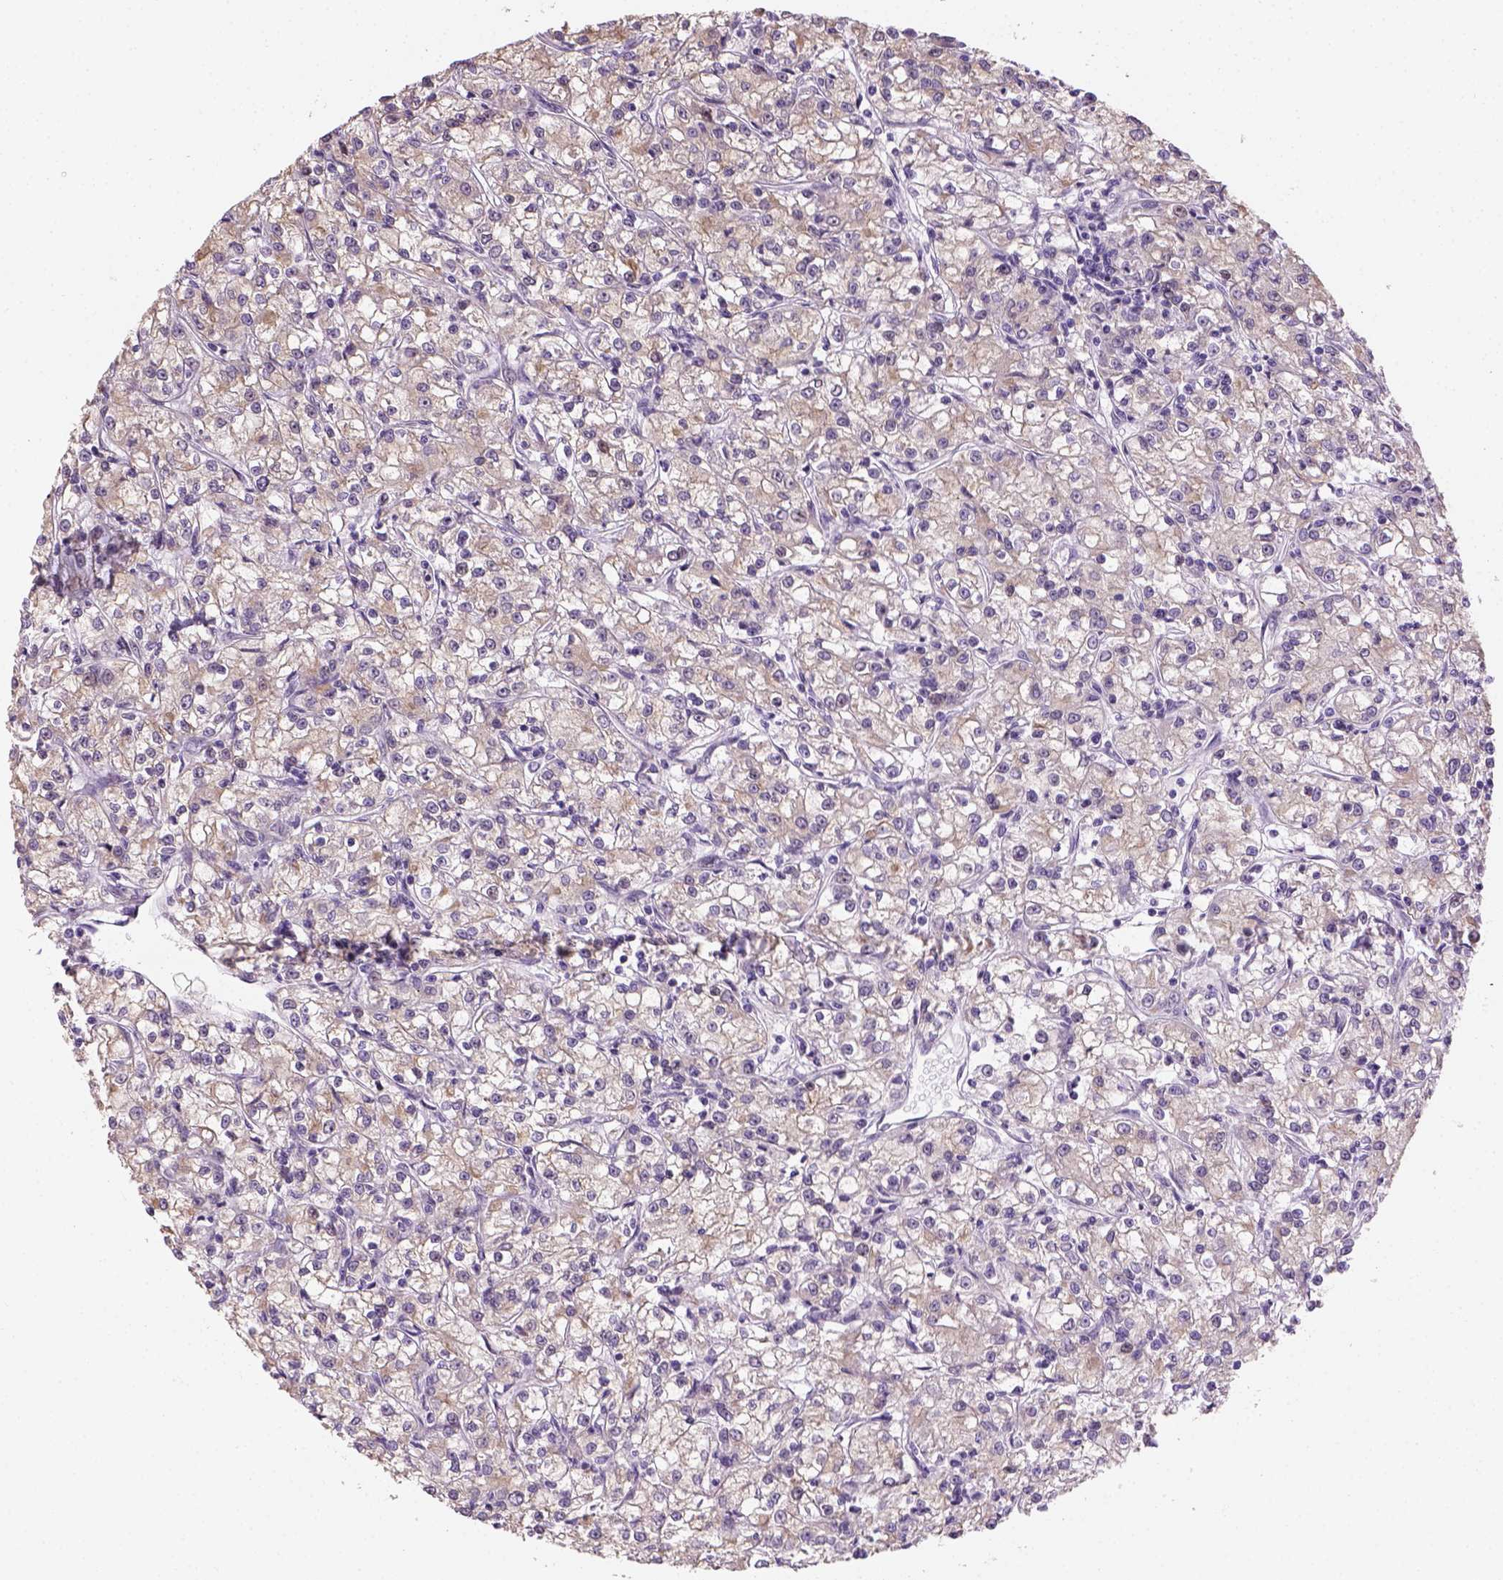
{"staining": {"intensity": "negative", "quantity": "none", "location": "none"}, "tissue": "renal cancer", "cell_type": "Tumor cells", "image_type": "cancer", "snomed": [{"axis": "morphology", "description": "Adenocarcinoma, NOS"}, {"axis": "topography", "description": "Kidney"}], "caption": "High power microscopy histopathology image of an immunohistochemistry (IHC) micrograph of adenocarcinoma (renal), revealing no significant staining in tumor cells.", "gene": "DDX50", "patient": {"sex": "female", "age": 59}}